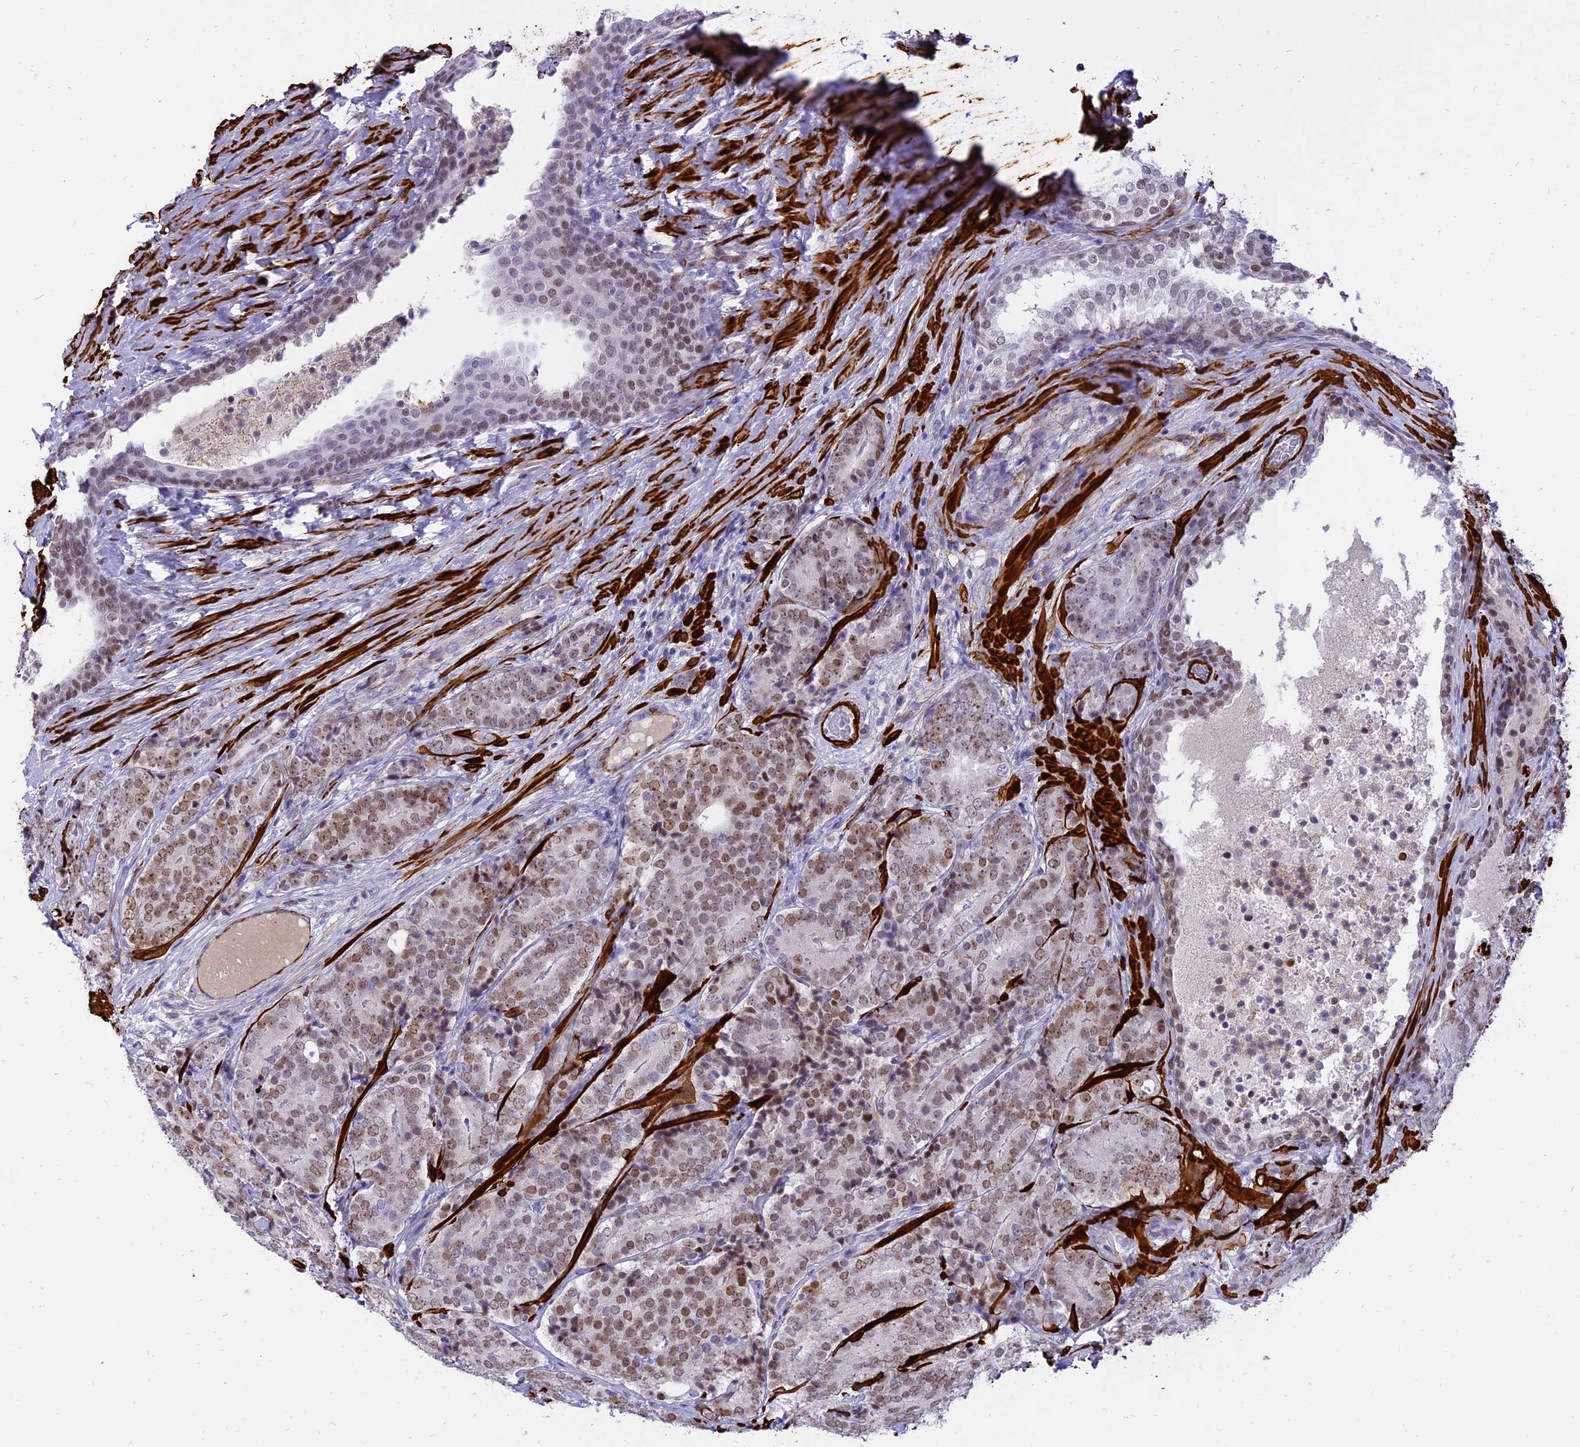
{"staining": {"intensity": "moderate", "quantity": ">75%", "location": "nuclear"}, "tissue": "prostate cancer", "cell_type": "Tumor cells", "image_type": "cancer", "snomed": [{"axis": "morphology", "description": "Adenocarcinoma, High grade"}, {"axis": "topography", "description": "Prostate"}], "caption": "An immunohistochemistry (IHC) image of tumor tissue is shown. Protein staining in brown highlights moderate nuclear positivity in adenocarcinoma (high-grade) (prostate) within tumor cells. (Brightfield microscopy of DAB IHC at high magnification).", "gene": "CENPV", "patient": {"sex": "male", "age": 56}}